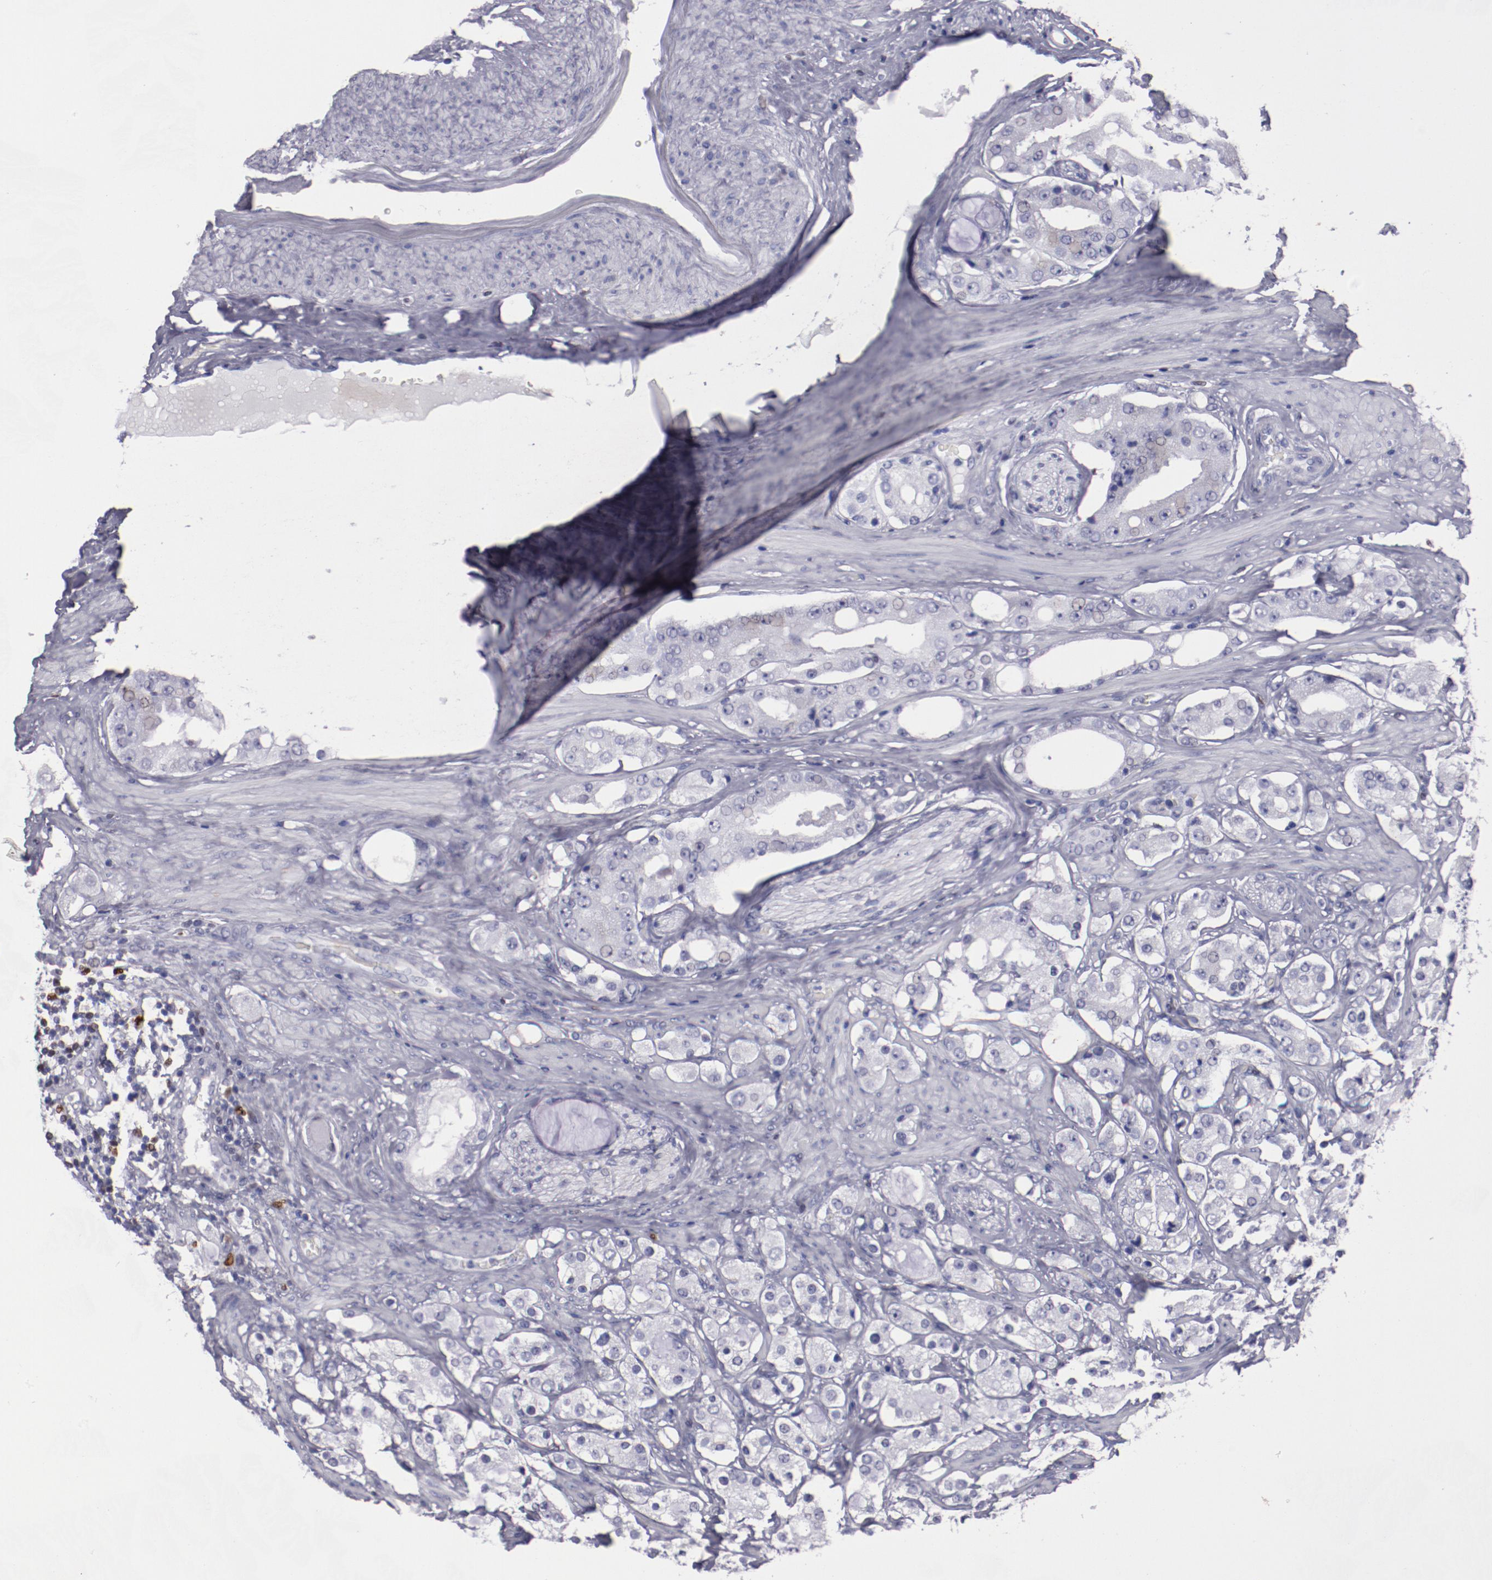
{"staining": {"intensity": "negative", "quantity": "none", "location": "none"}, "tissue": "prostate cancer", "cell_type": "Tumor cells", "image_type": "cancer", "snomed": [{"axis": "morphology", "description": "Adenocarcinoma, High grade"}, {"axis": "topography", "description": "Prostate"}], "caption": "This is an immunohistochemistry histopathology image of human high-grade adenocarcinoma (prostate). There is no positivity in tumor cells.", "gene": "IRF8", "patient": {"sex": "male", "age": 68}}